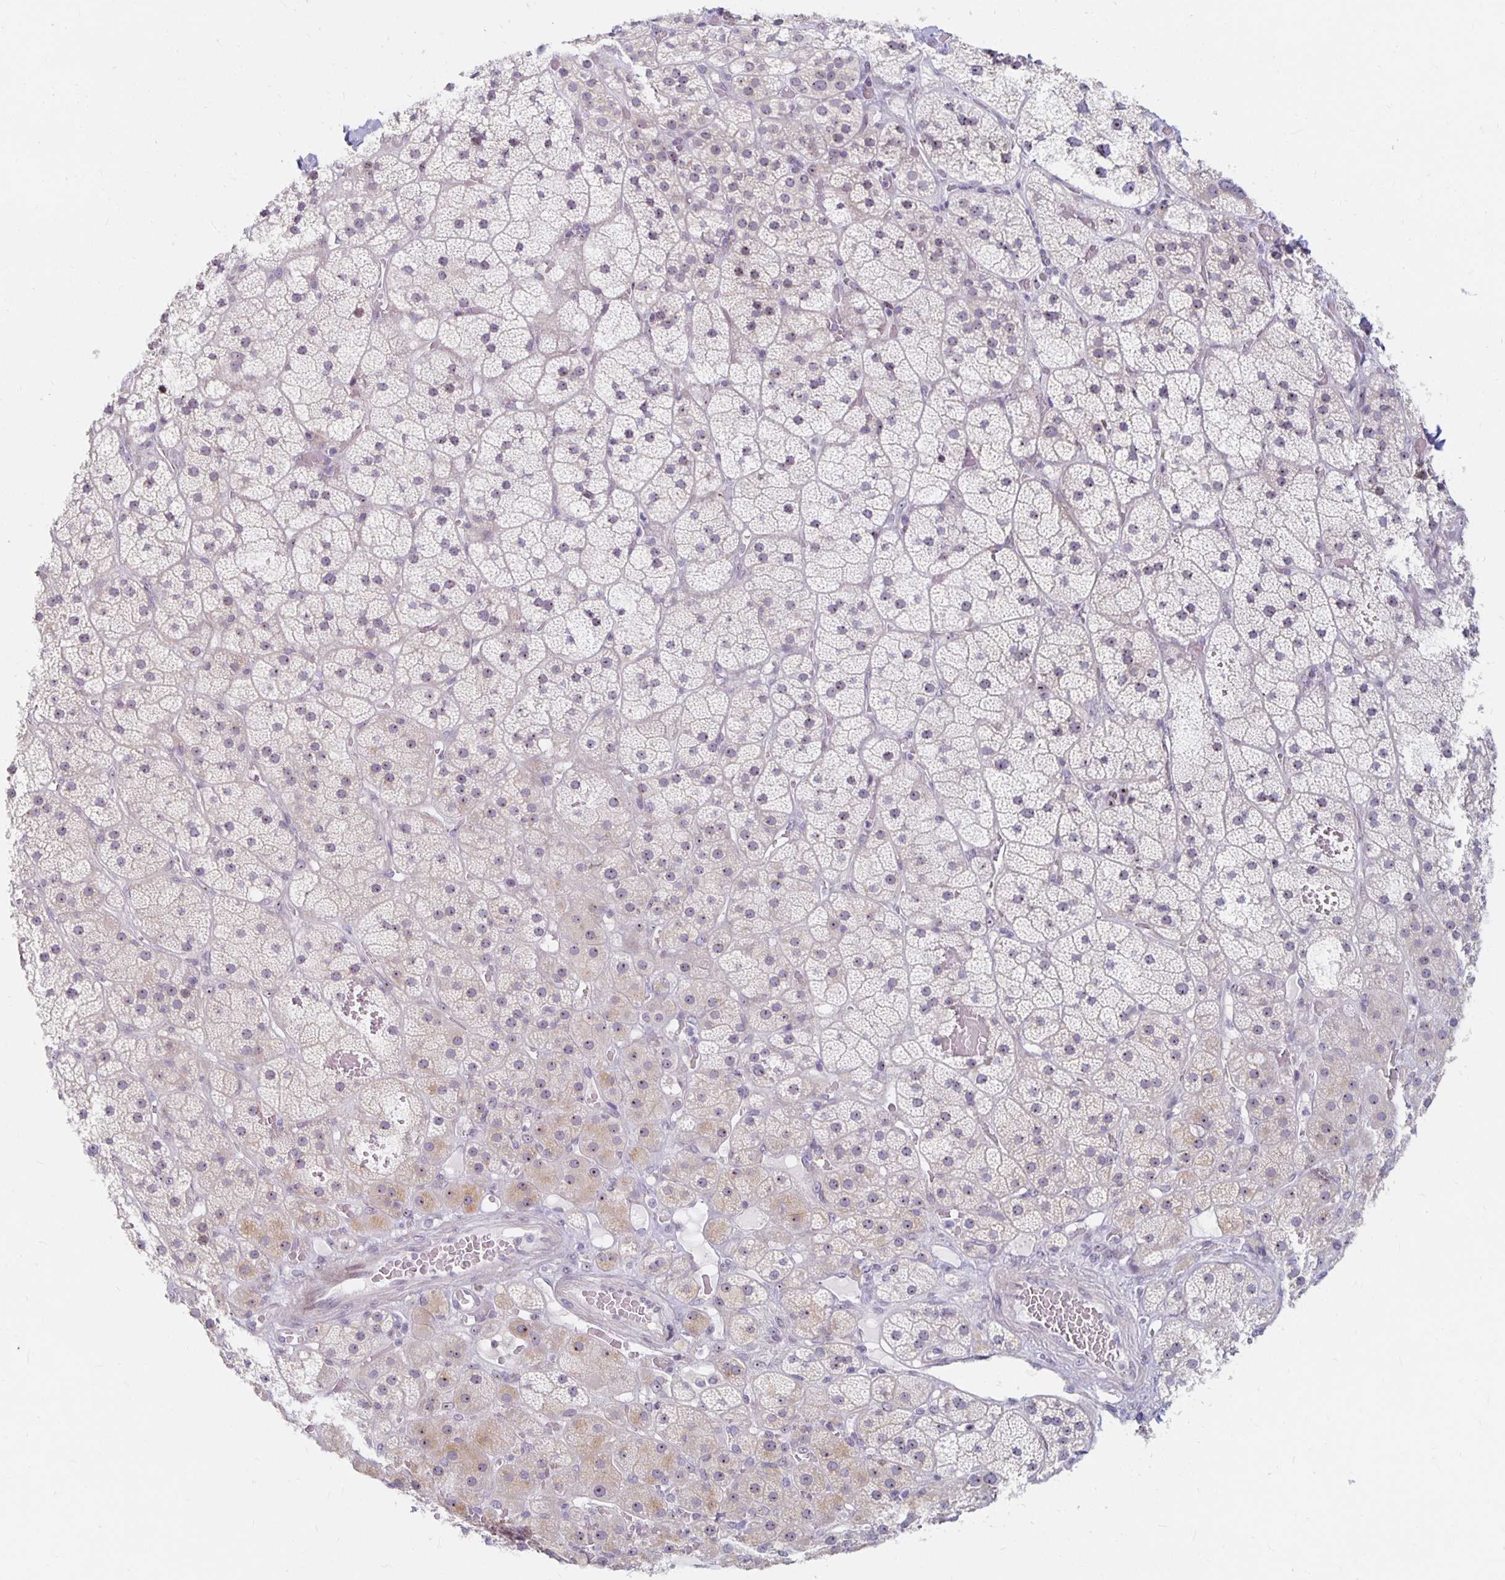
{"staining": {"intensity": "weak", "quantity": "25%-75%", "location": "cytoplasmic/membranous,nuclear"}, "tissue": "adrenal gland", "cell_type": "Glandular cells", "image_type": "normal", "snomed": [{"axis": "morphology", "description": "Normal tissue, NOS"}, {"axis": "topography", "description": "Adrenal gland"}], "caption": "Protein analysis of benign adrenal gland reveals weak cytoplasmic/membranous,nuclear expression in about 25%-75% of glandular cells.", "gene": "NUP85", "patient": {"sex": "male", "age": 57}}